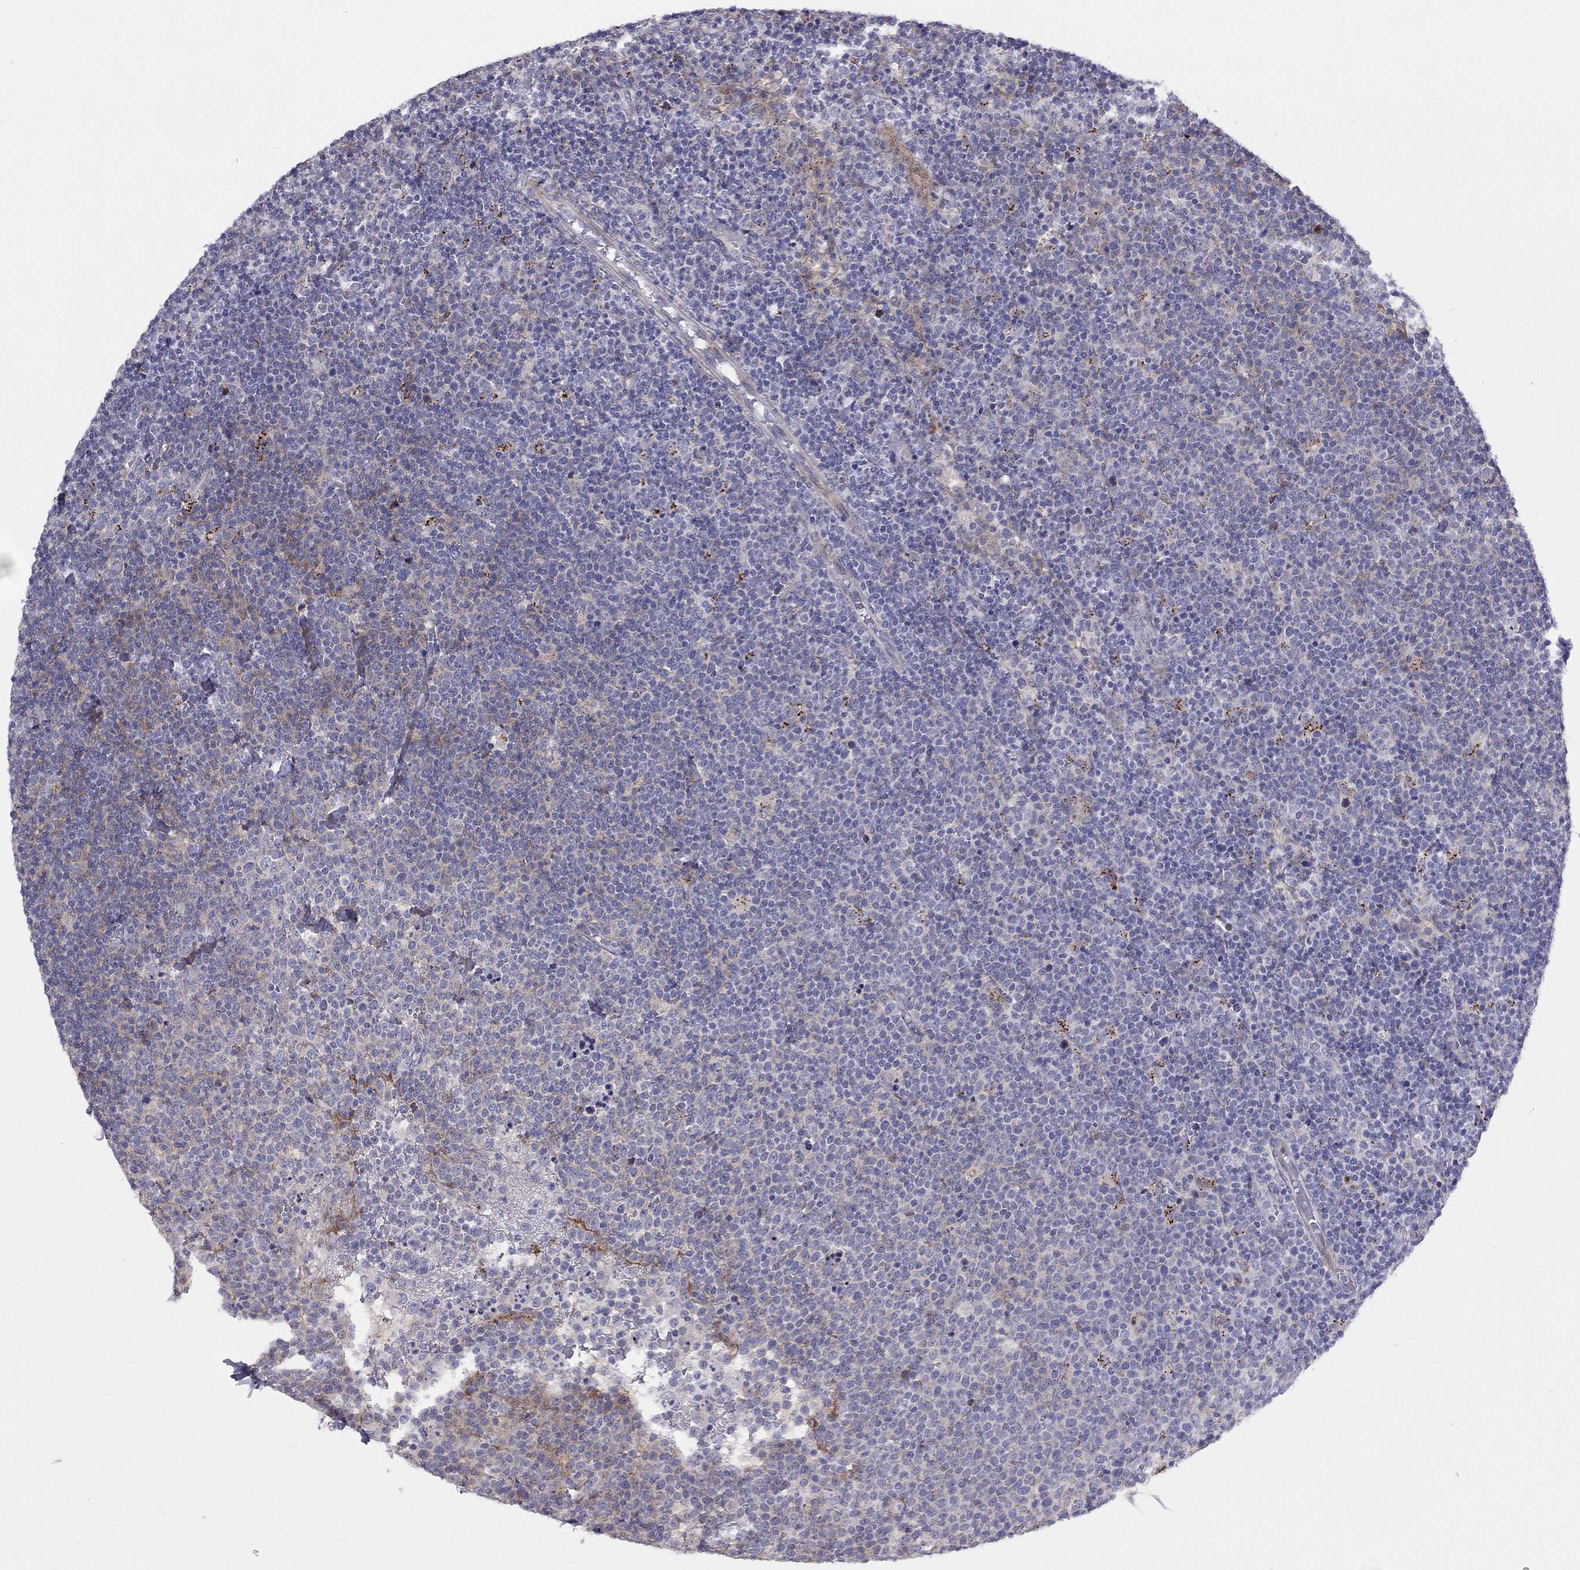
{"staining": {"intensity": "weak", "quantity": "<25%", "location": "cytoplasmic/membranous"}, "tissue": "lymphoma", "cell_type": "Tumor cells", "image_type": "cancer", "snomed": [{"axis": "morphology", "description": "Malignant lymphoma, non-Hodgkin's type, High grade"}, {"axis": "topography", "description": "Lymph node"}], "caption": "Immunohistochemical staining of high-grade malignant lymphoma, non-Hodgkin's type displays no significant expression in tumor cells.", "gene": "MAGEB4", "patient": {"sex": "male", "age": 61}}